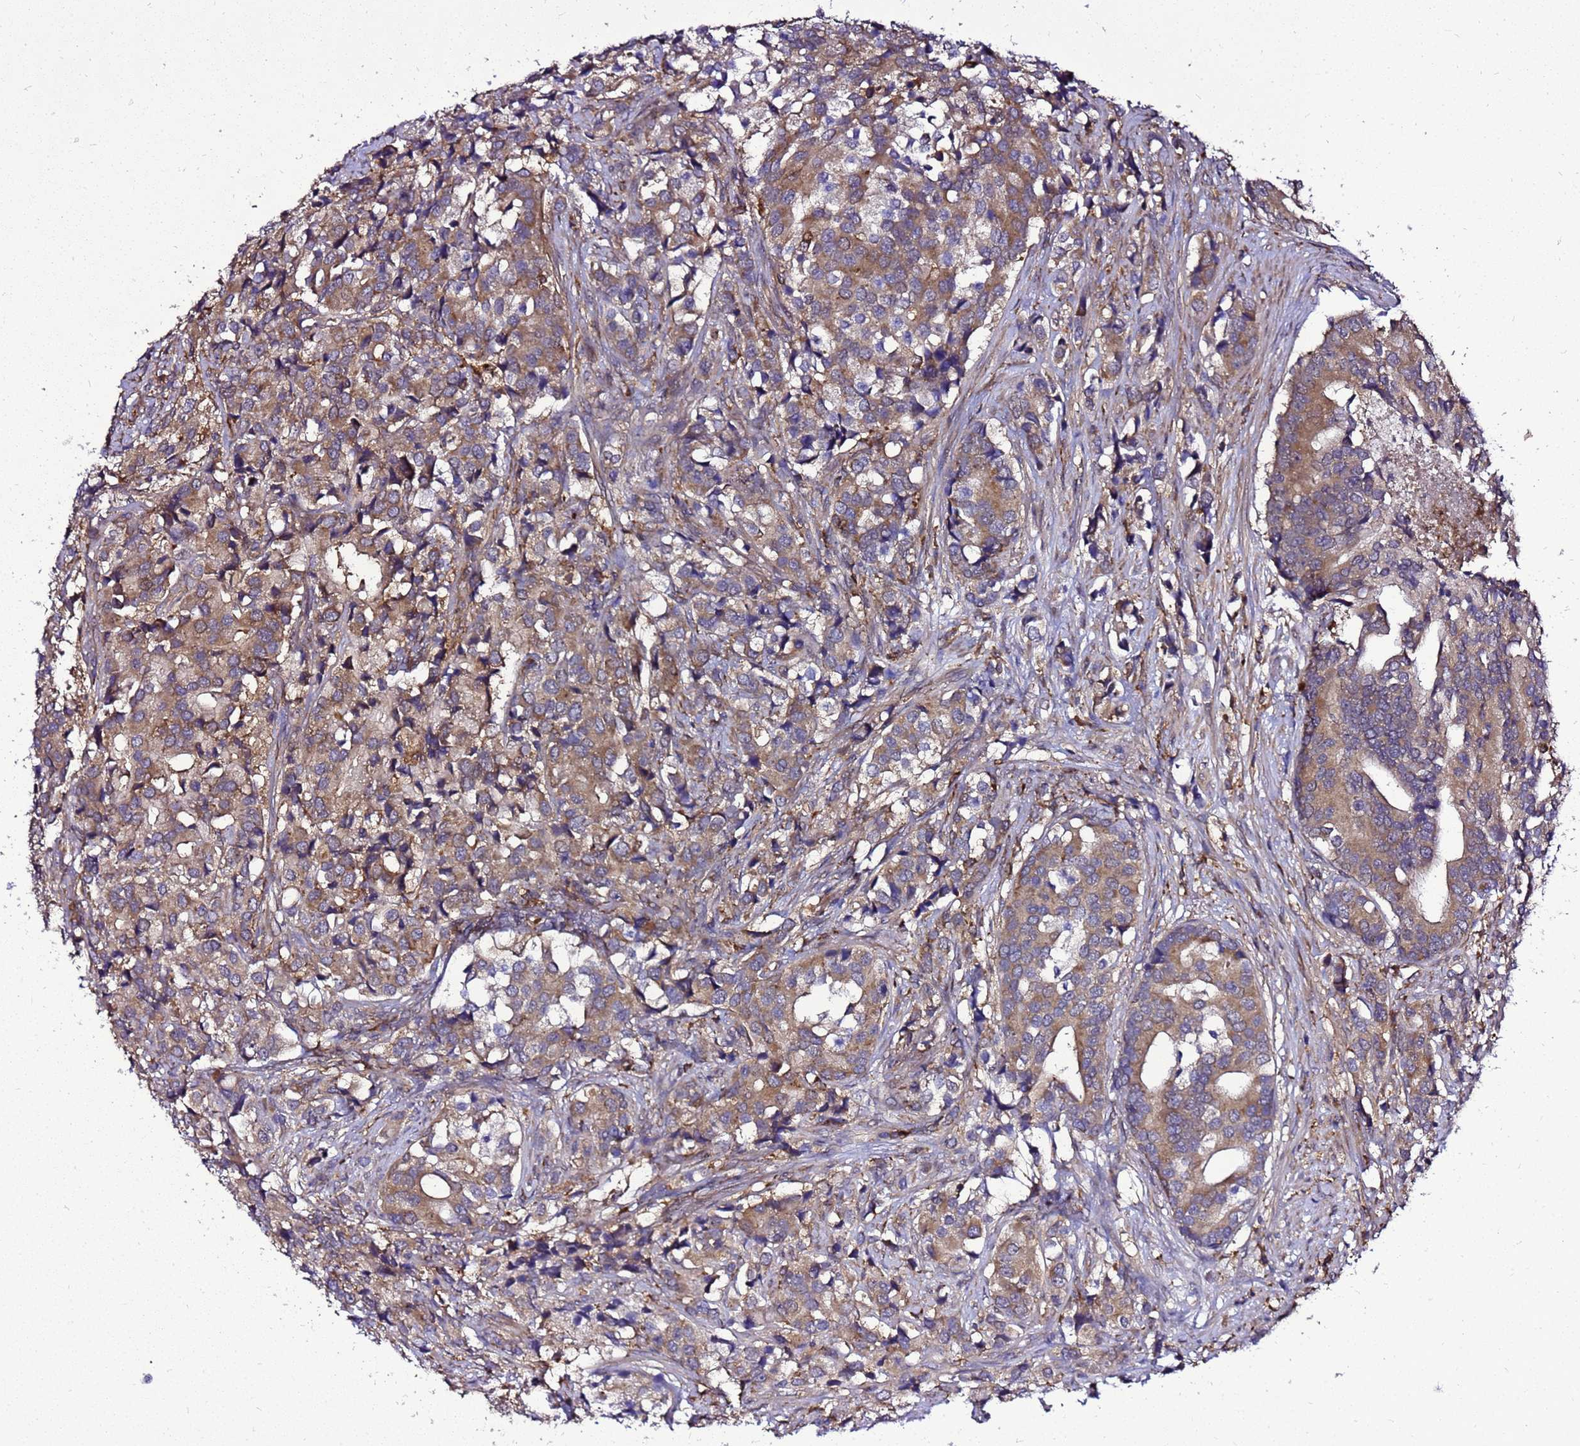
{"staining": {"intensity": "moderate", "quantity": "25%-75%", "location": "cytoplasmic/membranous"}, "tissue": "prostate cancer", "cell_type": "Tumor cells", "image_type": "cancer", "snomed": [{"axis": "morphology", "description": "Adenocarcinoma, High grade"}, {"axis": "topography", "description": "Prostate"}], "caption": "Protein analysis of prostate high-grade adenocarcinoma tissue displays moderate cytoplasmic/membranous expression in approximately 25%-75% of tumor cells.", "gene": "TRABD", "patient": {"sex": "male", "age": 62}}